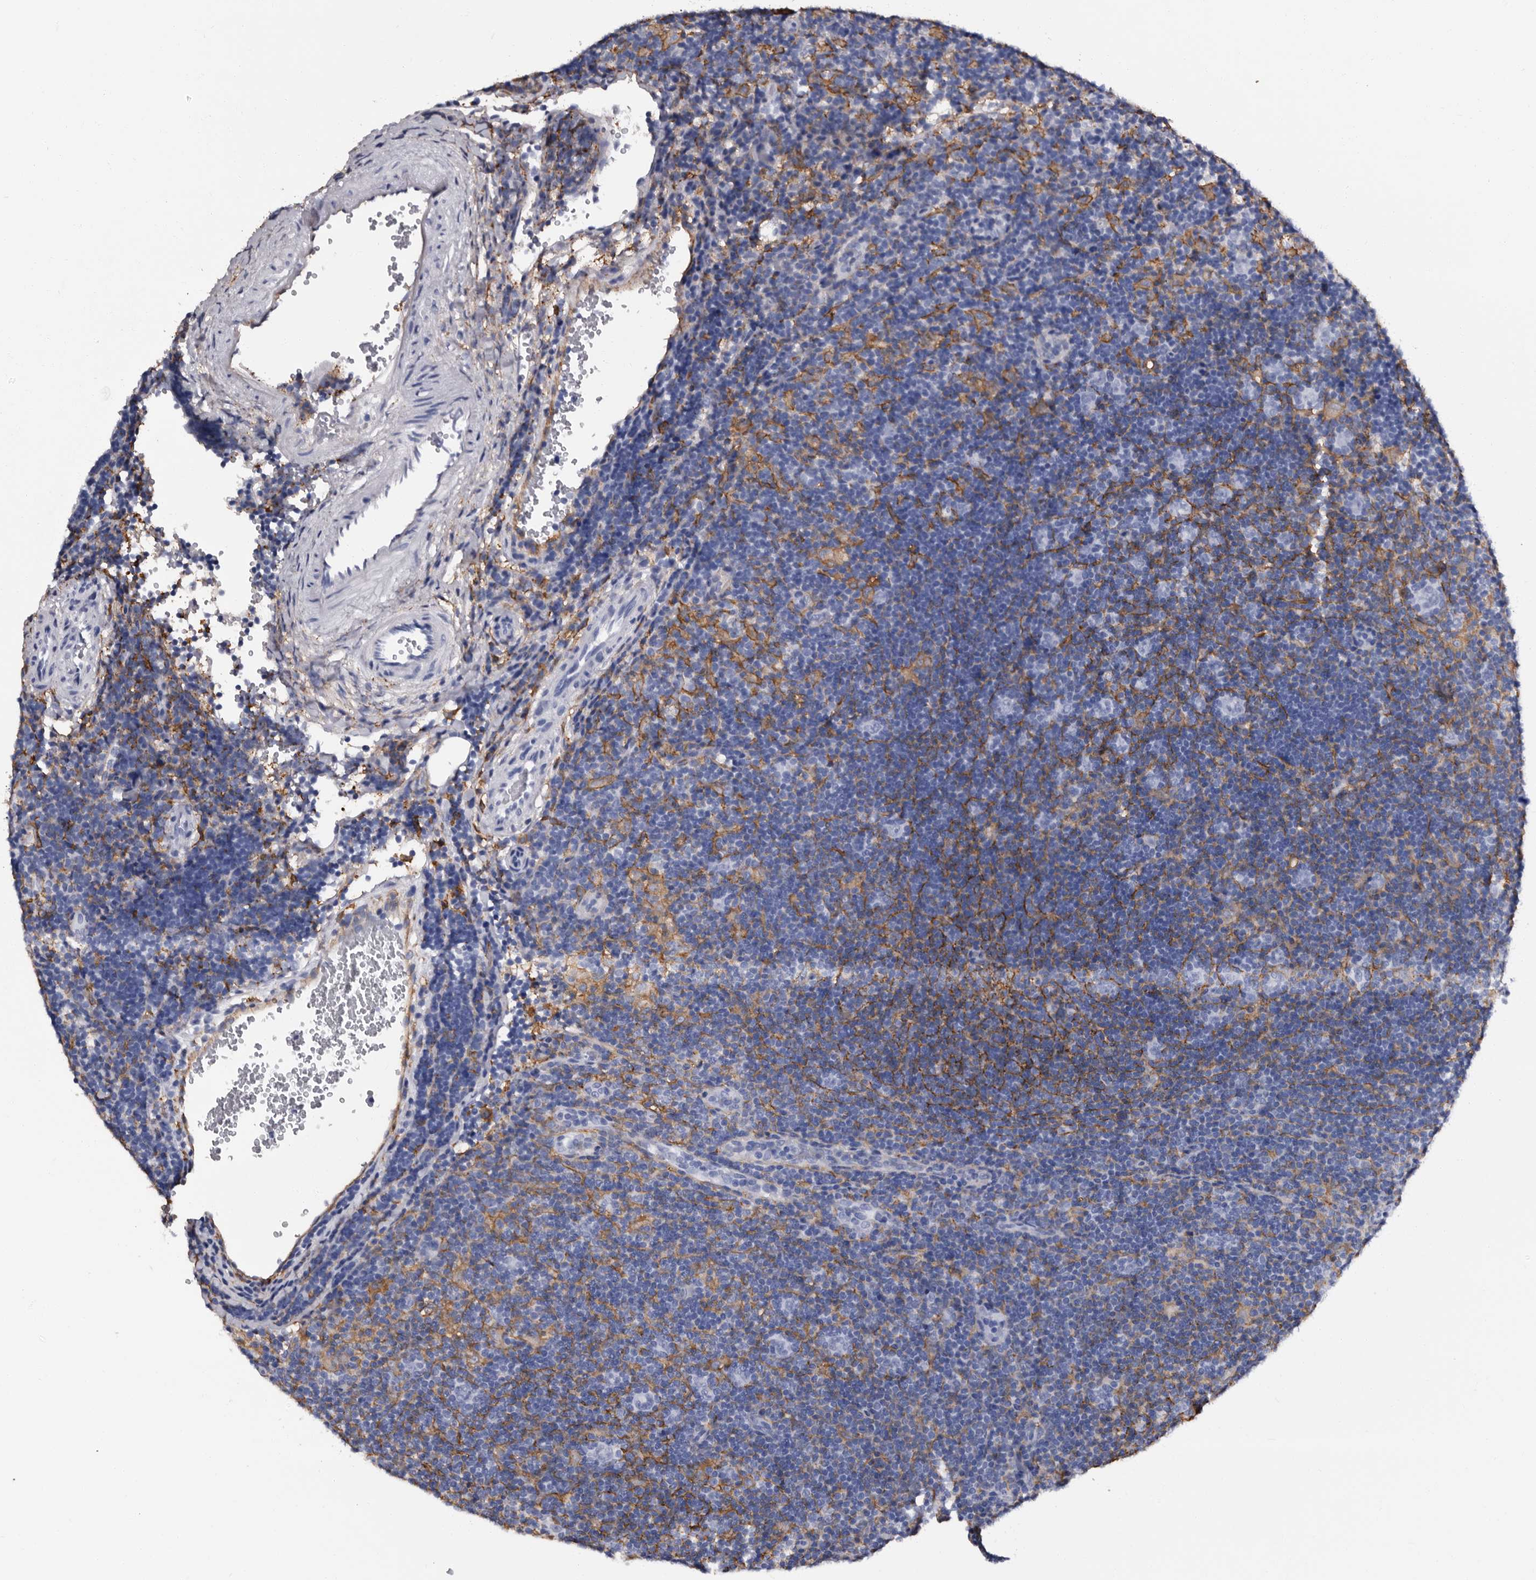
{"staining": {"intensity": "negative", "quantity": "none", "location": "none"}, "tissue": "lymphoma", "cell_type": "Tumor cells", "image_type": "cancer", "snomed": [{"axis": "morphology", "description": "Hodgkin's disease, NOS"}, {"axis": "topography", "description": "Lymph node"}], "caption": "The micrograph shows no staining of tumor cells in Hodgkin's disease.", "gene": "EPB41L3", "patient": {"sex": "female", "age": 57}}